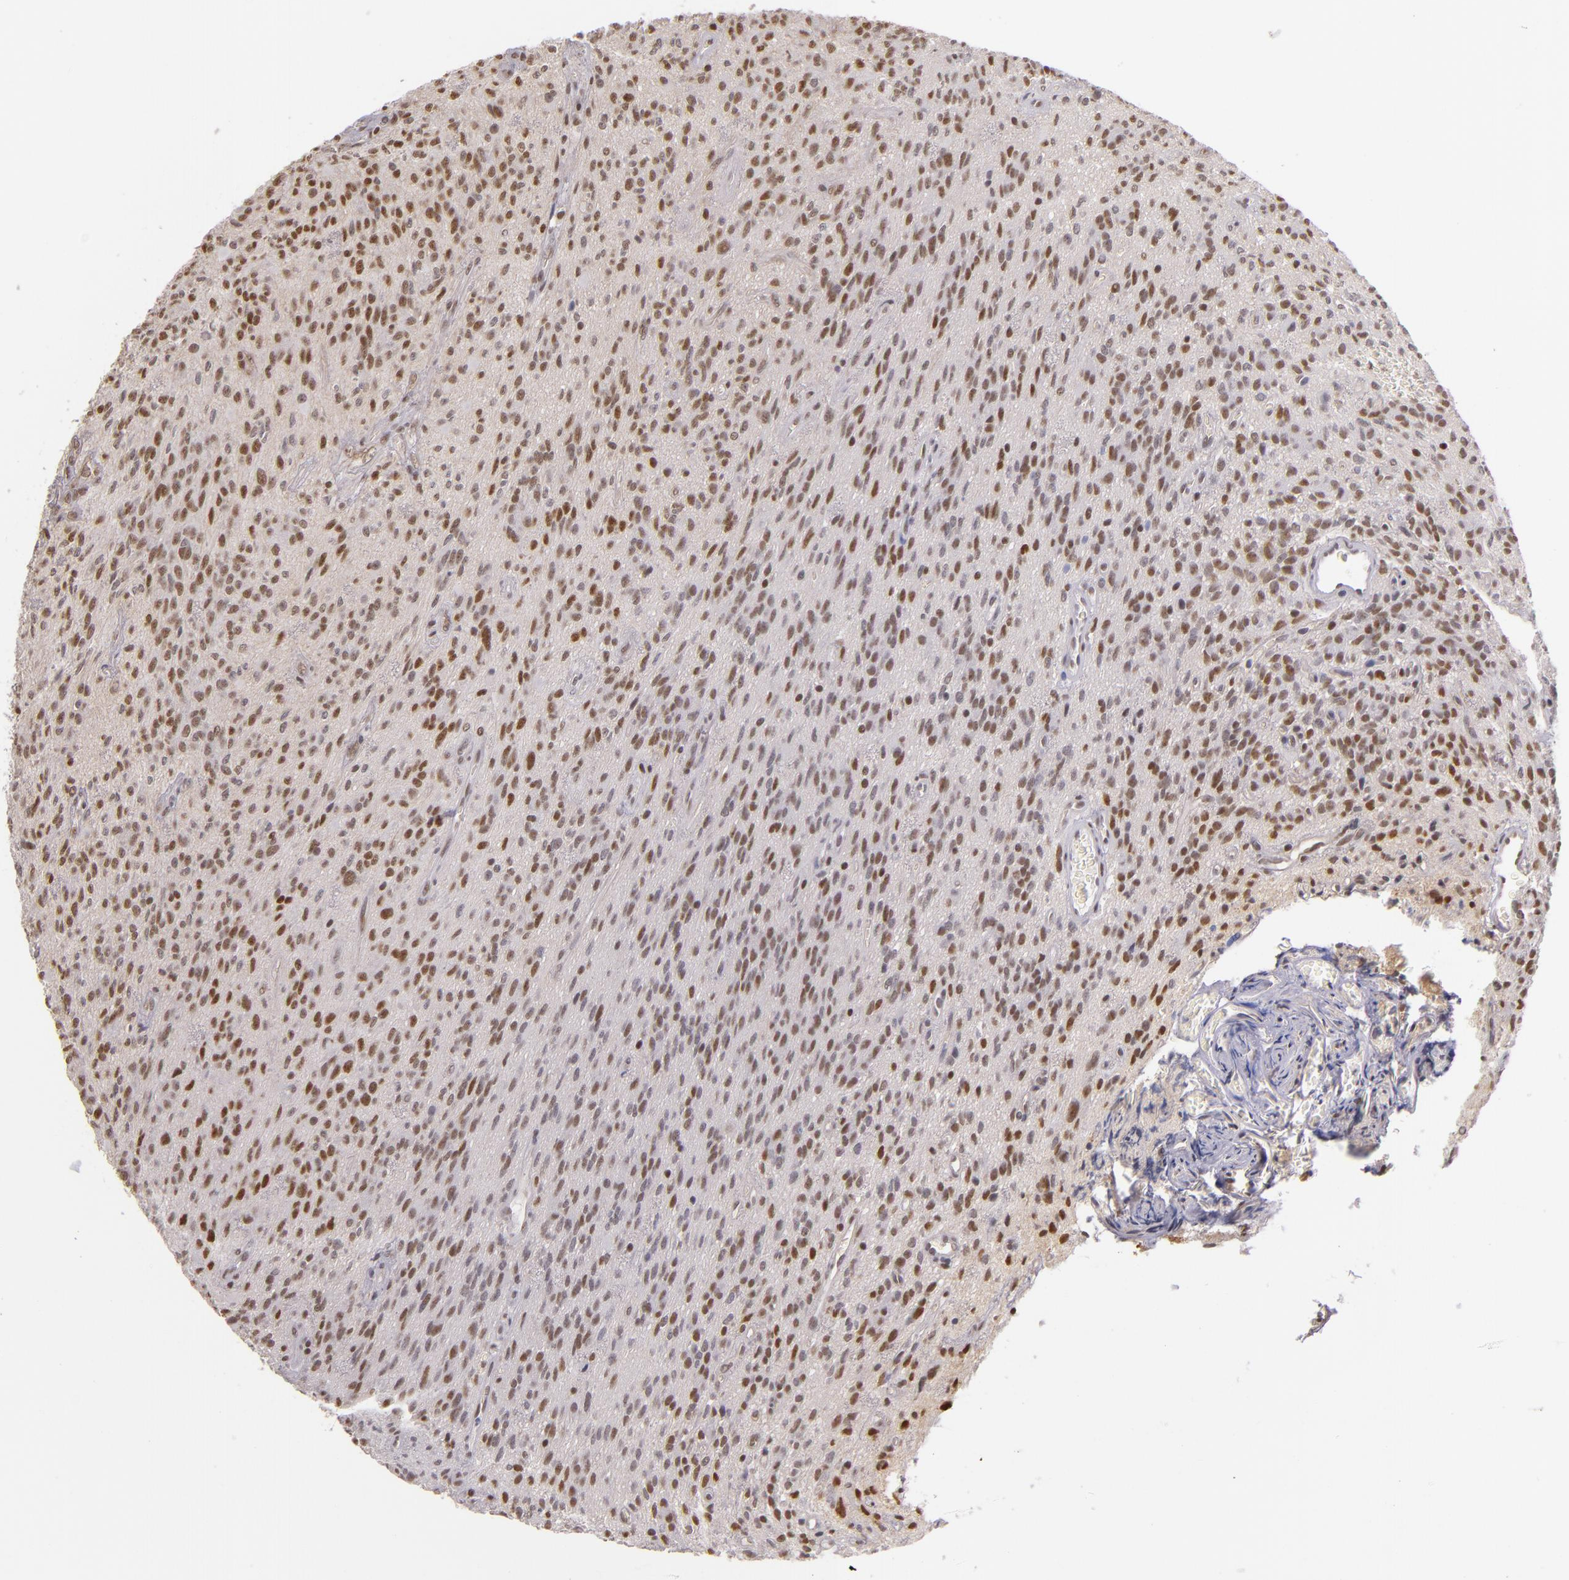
{"staining": {"intensity": "moderate", "quantity": "25%-75%", "location": "nuclear"}, "tissue": "glioma", "cell_type": "Tumor cells", "image_type": "cancer", "snomed": [{"axis": "morphology", "description": "Glioma, malignant, Low grade"}, {"axis": "topography", "description": "Brain"}], "caption": "Glioma tissue exhibits moderate nuclear expression in about 25%-75% of tumor cells", "gene": "NCOR2", "patient": {"sex": "female", "age": 15}}